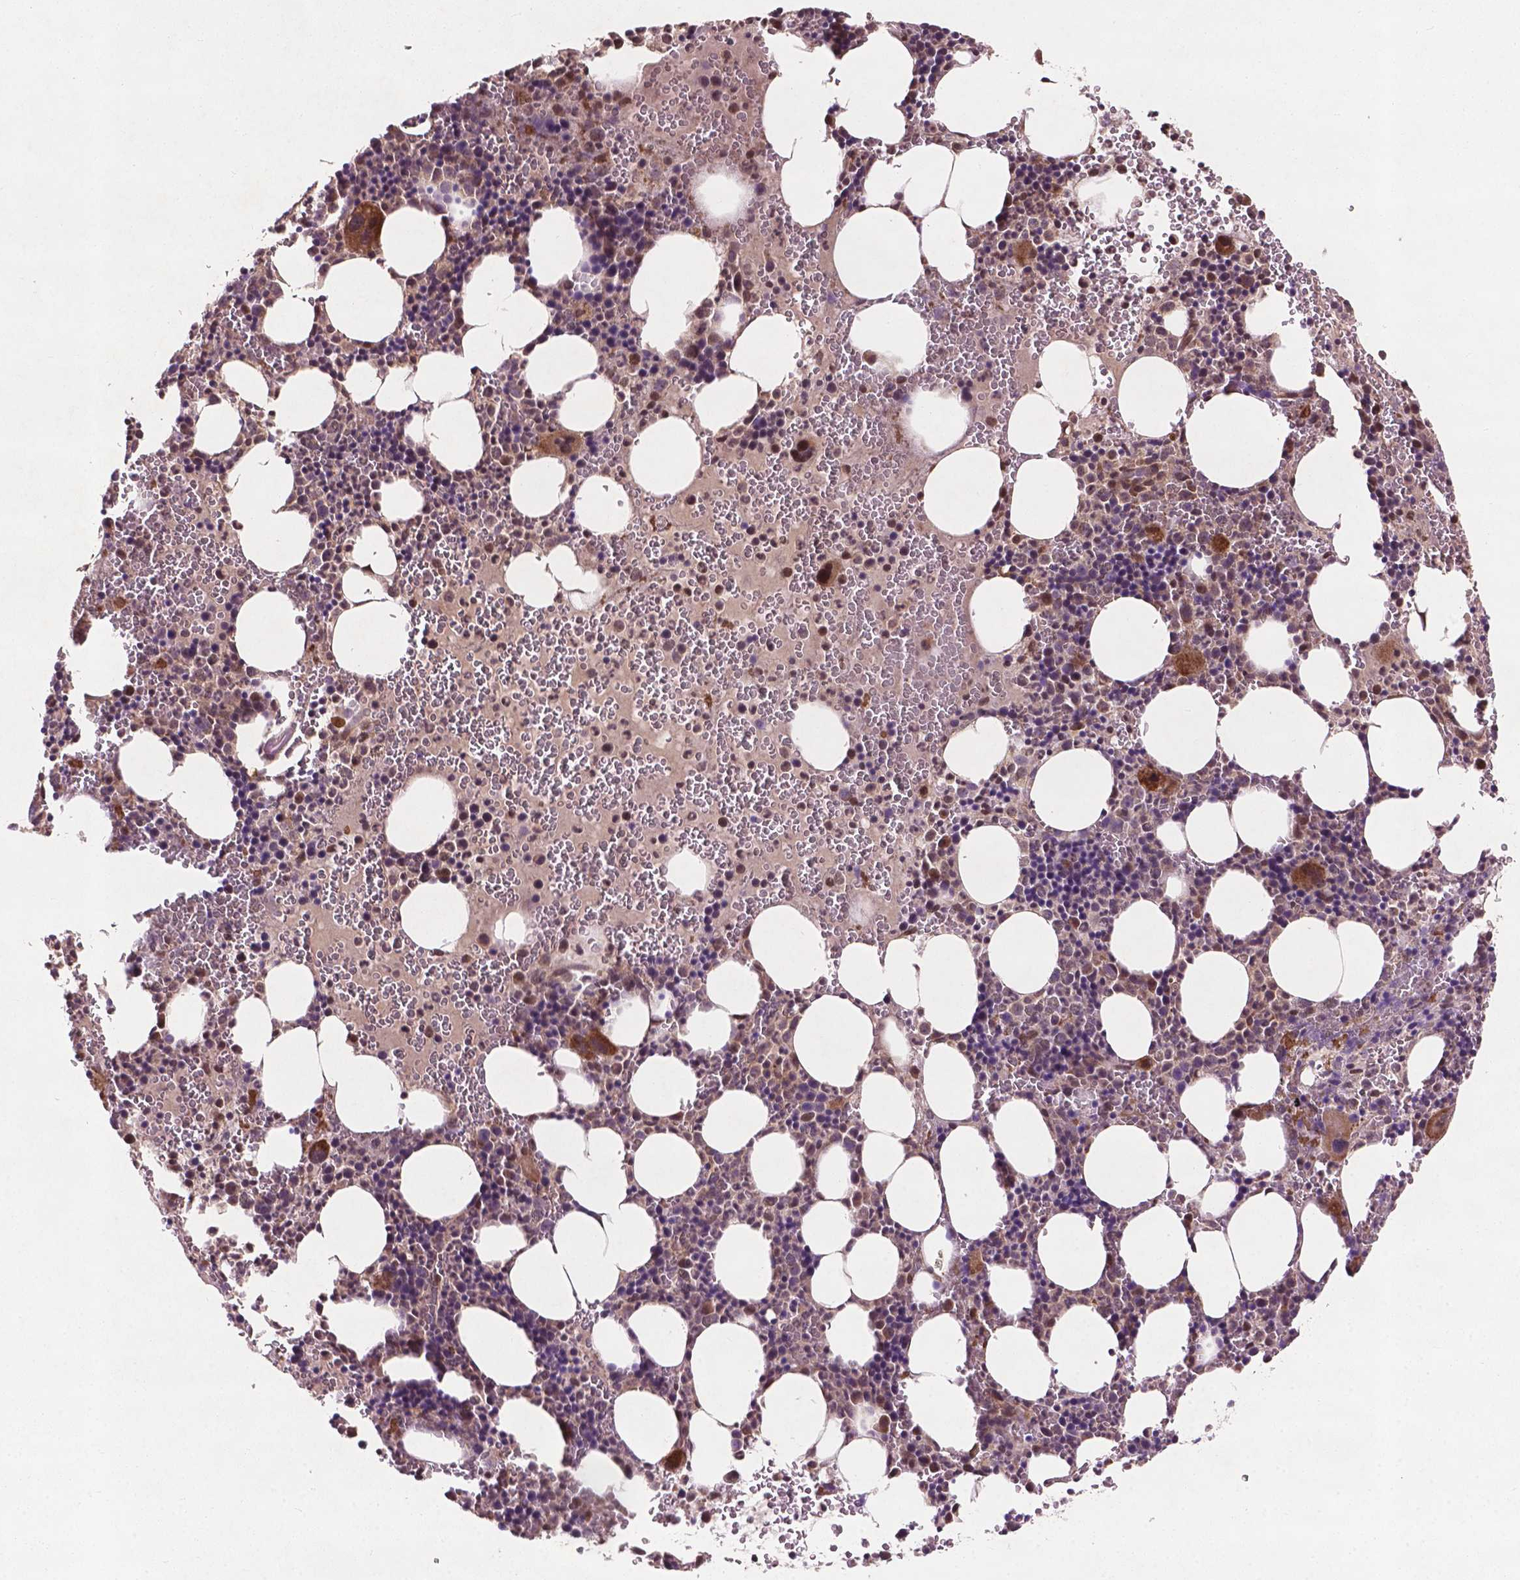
{"staining": {"intensity": "moderate", "quantity": "<25%", "location": "cytoplasmic/membranous"}, "tissue": "bone marrow", "cell_type": "Hematopoietic cells", "image_type": "normal", "snomed": [{"axis": "morphology", "description": "Normal tissue, NOS"}, {"axis": "topography", "description": "Bone marrow"}], "caption": "A high-resolution image shows immunohistochemistry (IHC) staining of normal bone marrow, which reveals moderate cytoplasmic/membranous expression in about <25% of hematopoietic cells. The protein is shown in brown color, while the nuclei are stained blue.", "gene": "B3GALNT2", "patient": {"sex": "male", "age": 63}}